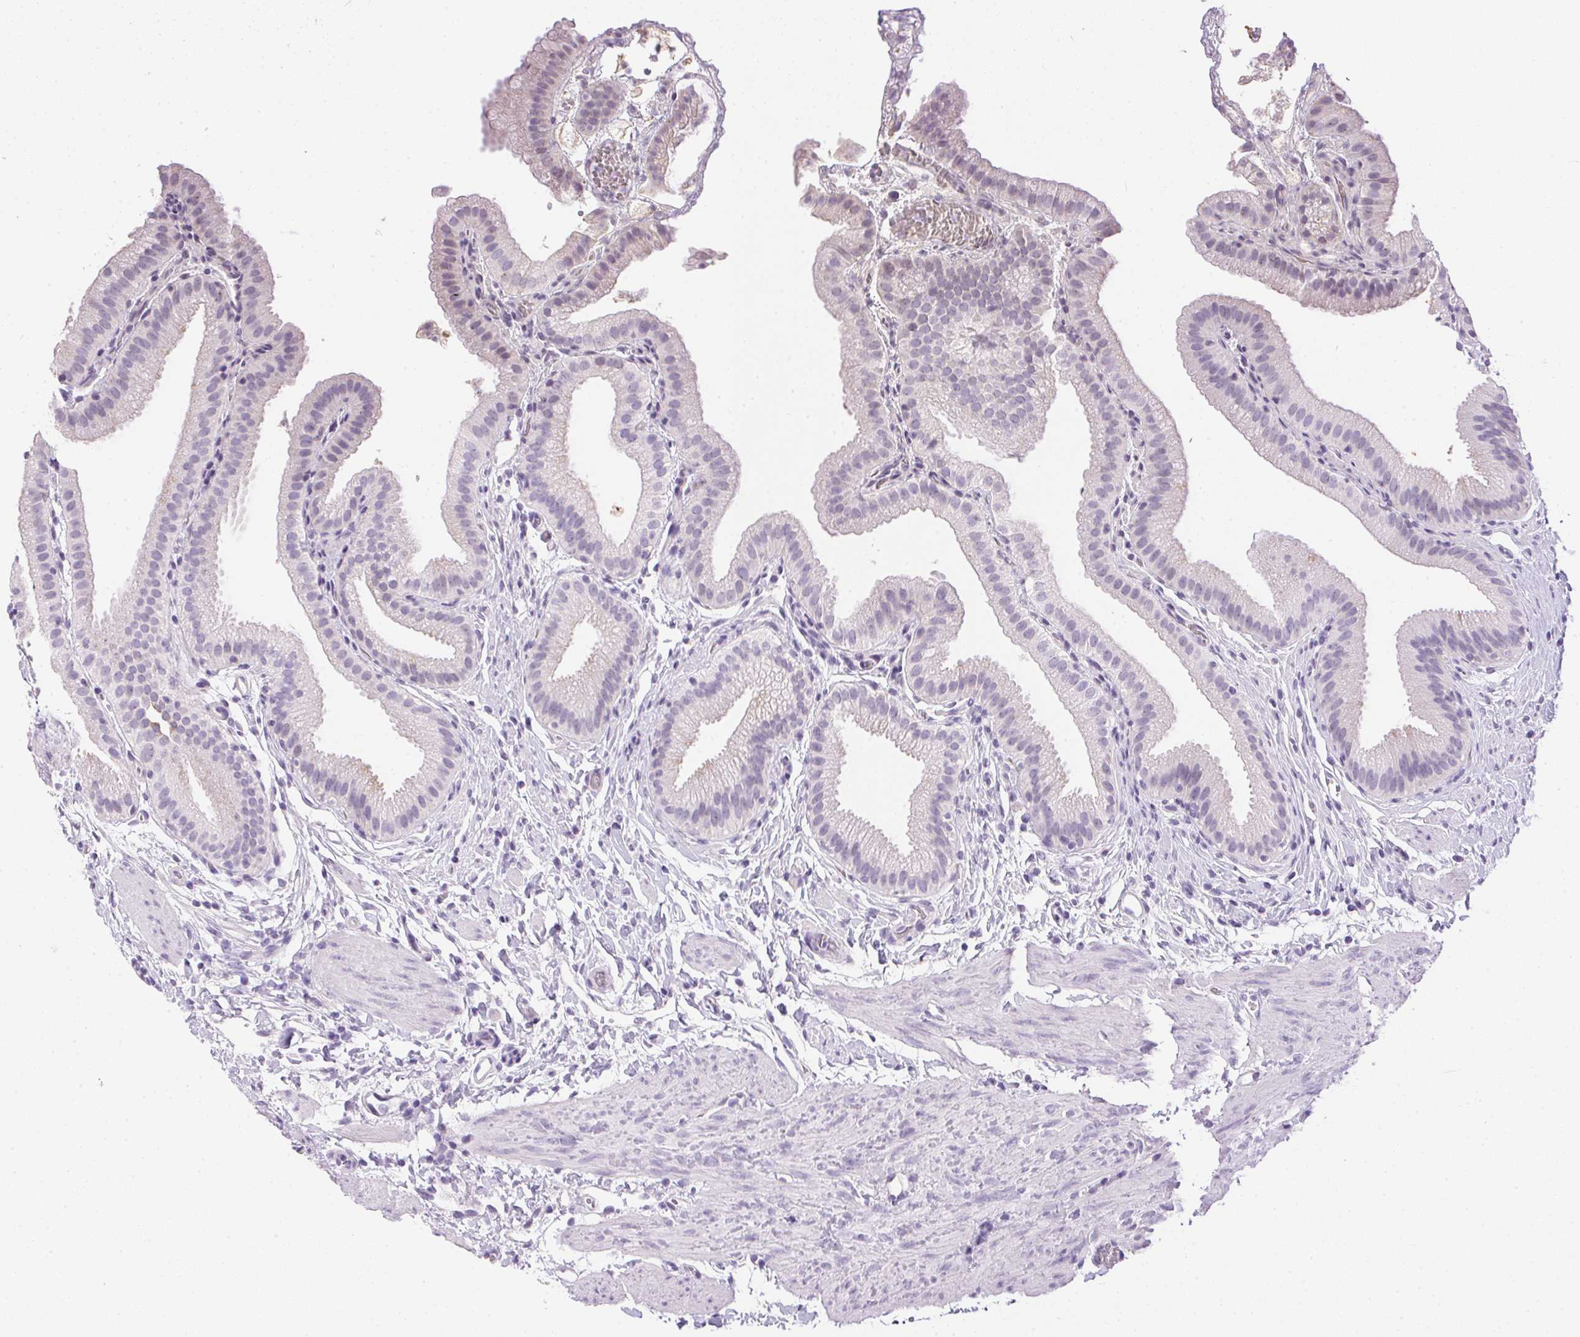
{"staining": {"intensity": "negative", "quantity": "none", "location": "none"}, "tissue": "gallbladder", "cell_type": "Glandular cells", "image_type": "normal", "snomed": [{"axis": "morphology", "description": "Normal tissue, NOS"}, {"axis": "topography", "description": "Gallbladder"}], "caption": "The image exhibits no staining of glandular cells in normal gallbladder.", "gene": "PRL", "patient": {"sex": "female", "age": 63}}